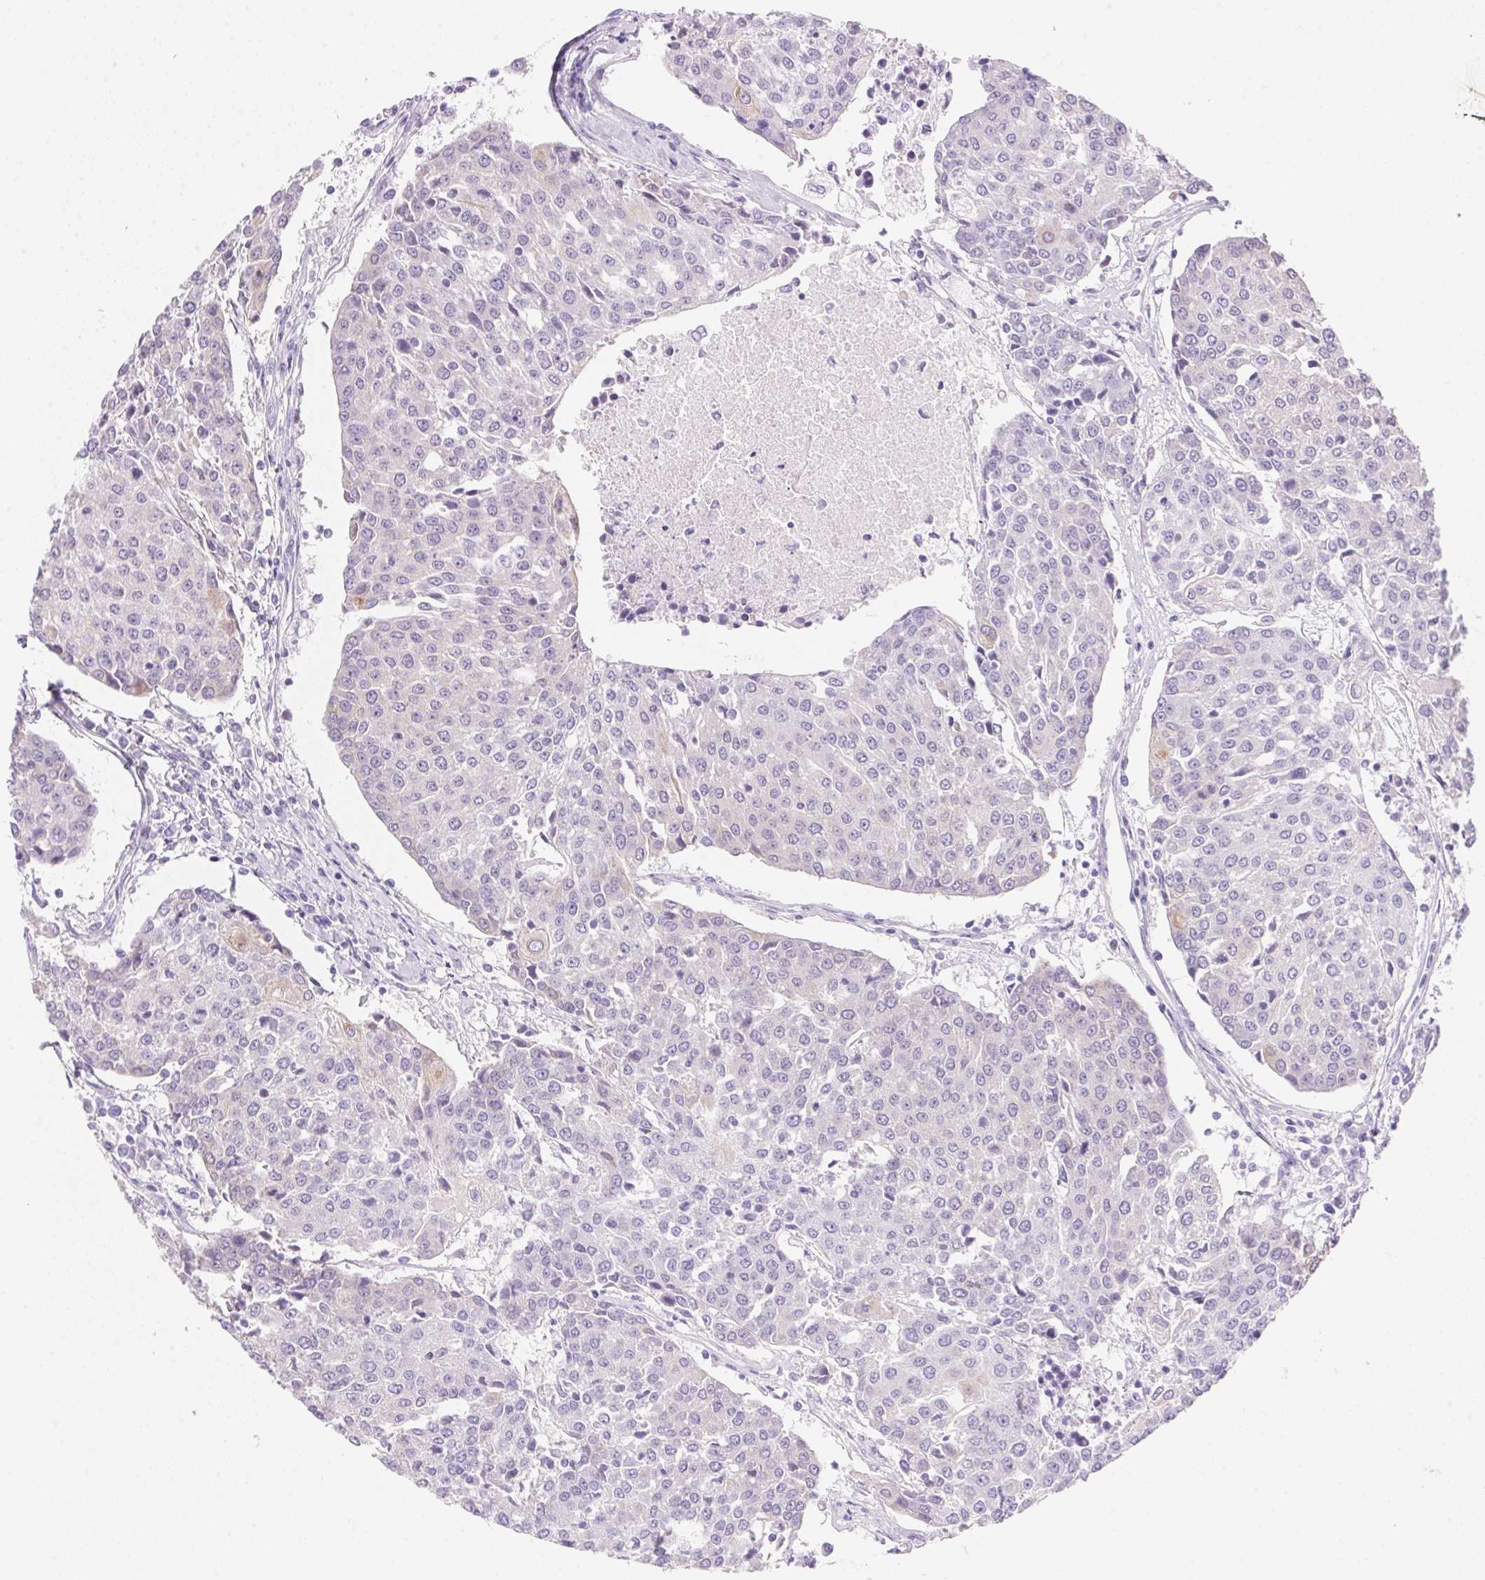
{"staining": {"intensity": "negative", "quantity": "none", "location": "none"}, "tissue": "urothelial cancer", "cell_type": "Tumor cells", "image_type": "cancer", "snomed": [{"axis": "morphology", "description": "Urothelial carcinoma, High grade"}, {"axis": "topography", "description": "Urinary bladder"}], "caption": "This micrograph is of urothelial cancer stained with immunohistochemistry (IHC) to label a protein in brown with the nuclei are counter-stained blue. There is no staining in tumor cells. (Stains: DAB (3,3'-diaminobenzidine) immunohistochemistry (IHC) with hematoxylin counter stain, Microscopy: brightfield microscopy at high magnification).", "gene": "DHCR24", "patient": {"sex": "female", "age": 85}}